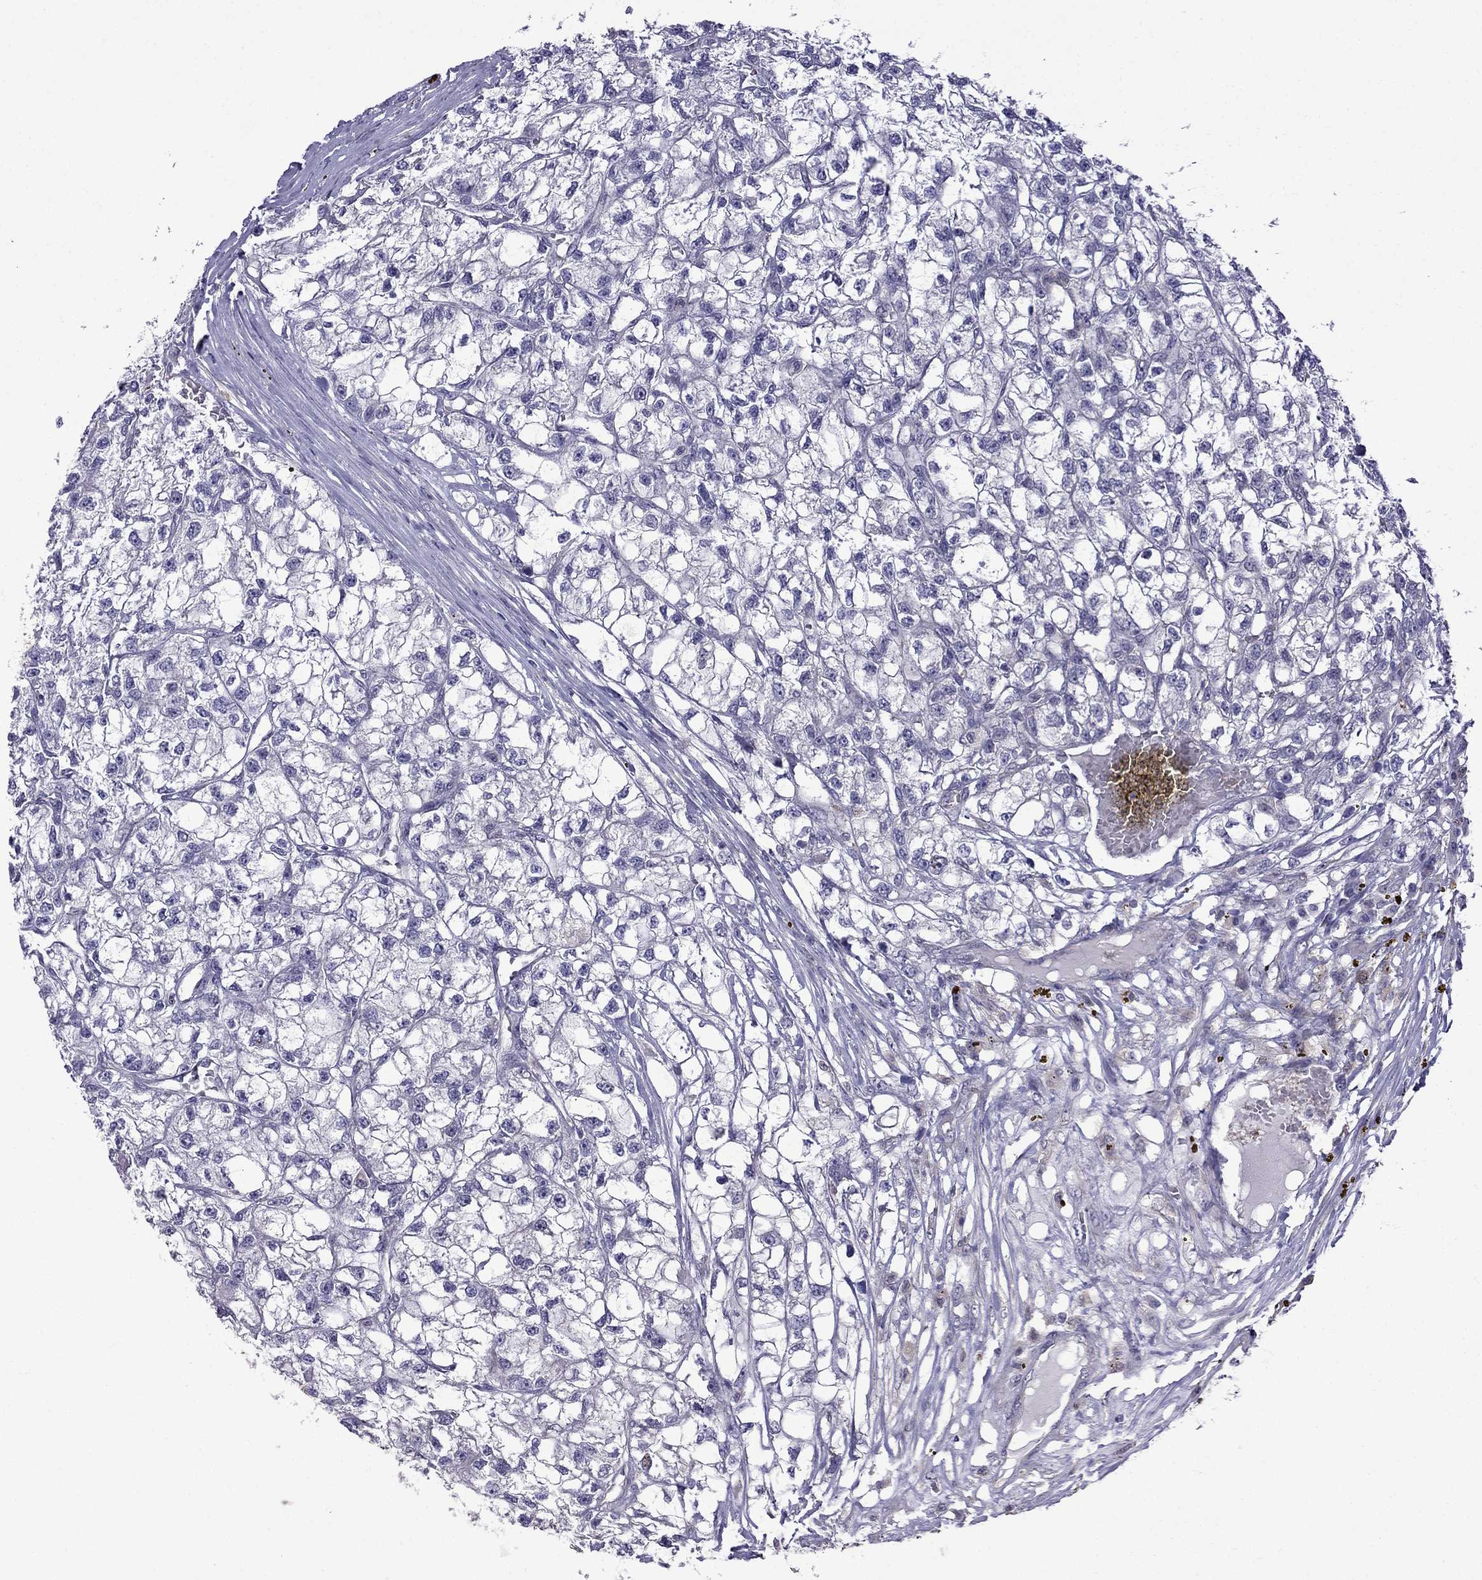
{"staining": {"intensity": "negative", "quantity": "none", "location": "none"}, "tissue": "renal cancer", "cell_type": "Tumor cells", "image_type": "cancer", "snomed": [{"axis": "morphology", "description": "Adenocarcinoma, NOS"}, {"axis": "topography", "description": "Kidney"}], "caption": "Immunohistochemistry photomicrograph of neoplastic tissue: human adenocarcinoma (renal) stained with DAB shows no significant protein staining in tumor cells. (Brightfield microscopy of DAB (3,3'-diaminobenzidine) immunohistochemistry at high magnification).", "gene": "SCNN1D", "patient": {"sex": "male", "age": 56}}